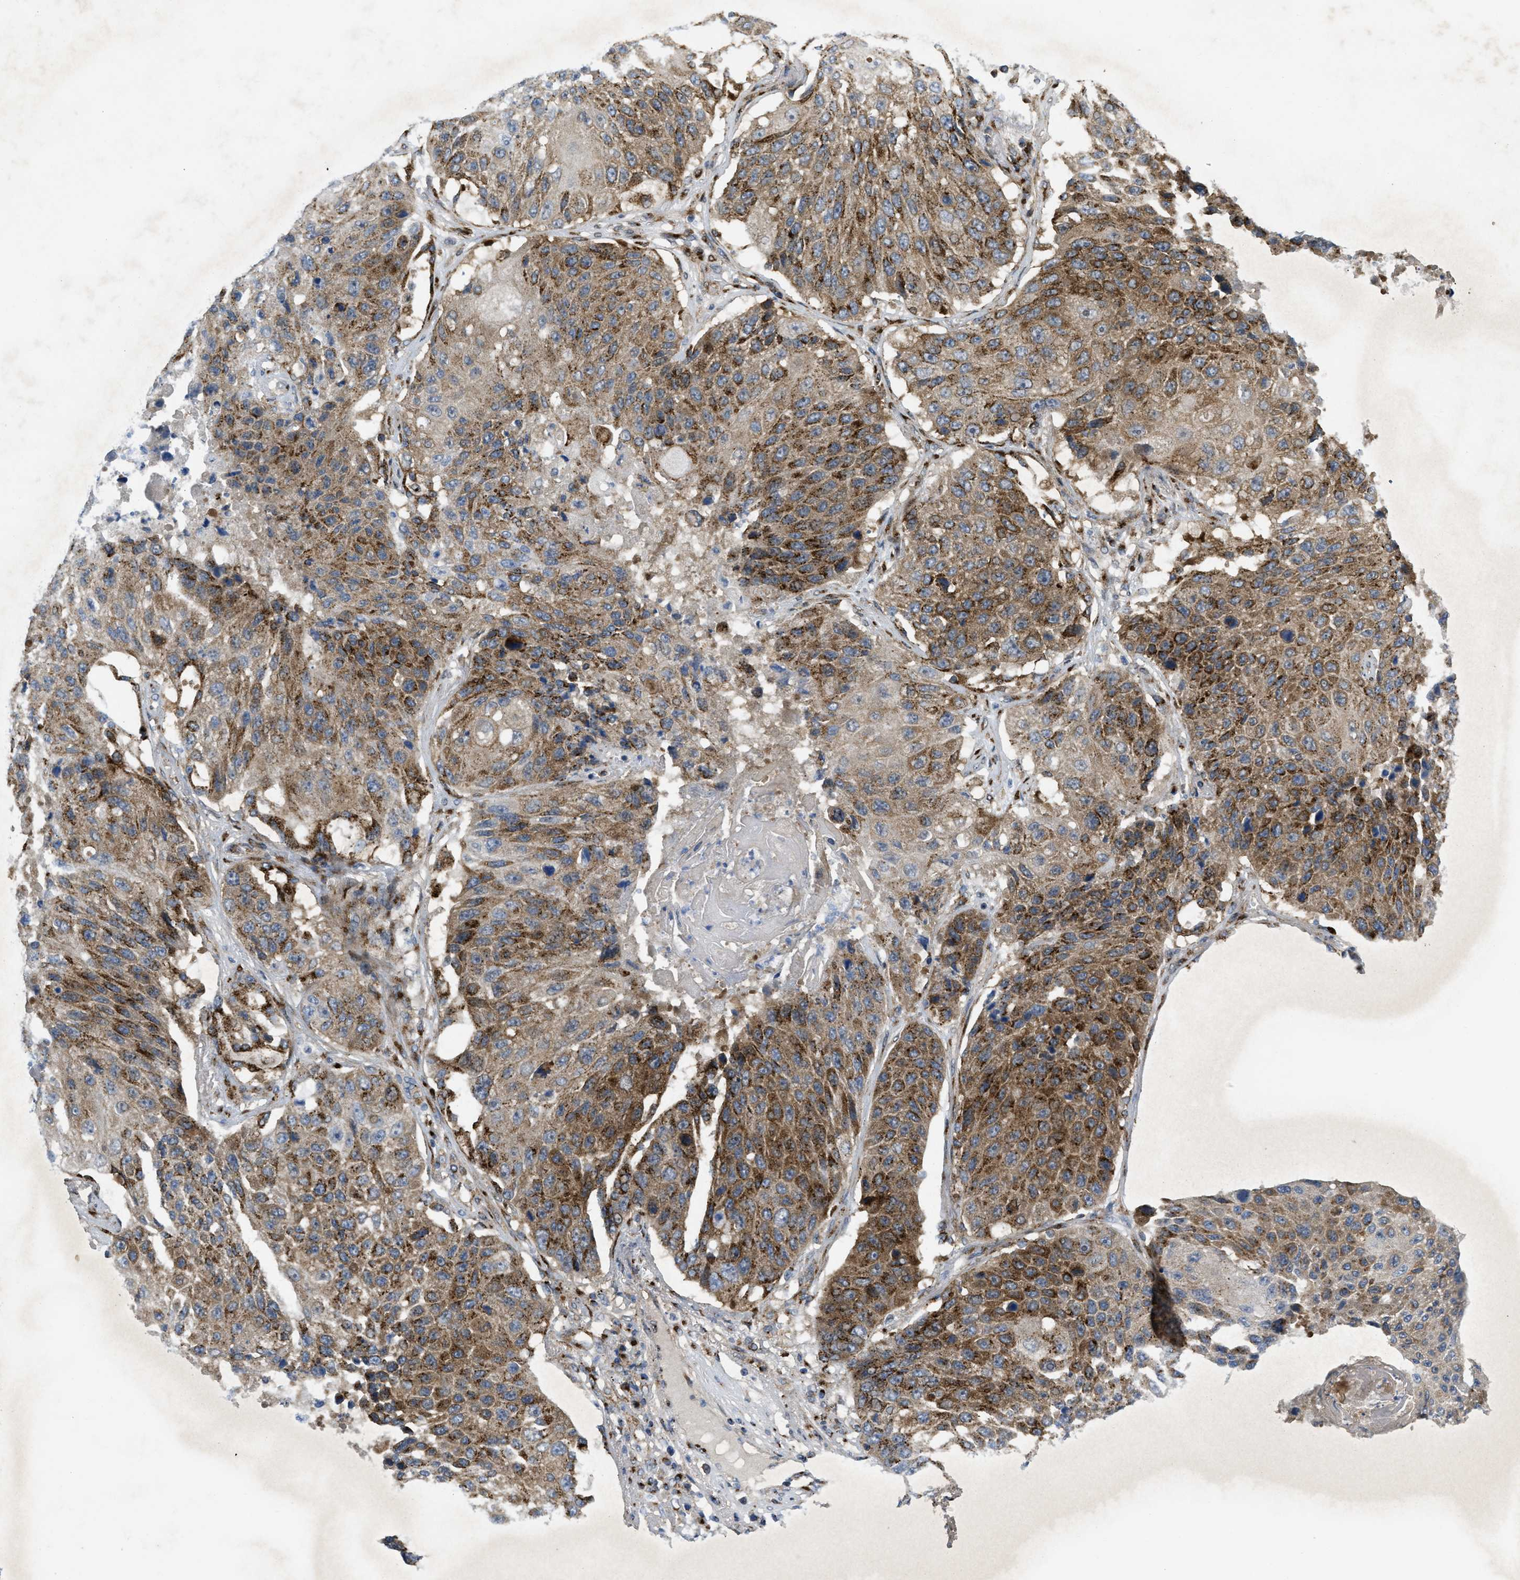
{"staining": {"intensity": "moderate", "quantity": ">75%", "location": "cytoplasmic/membranous"}, "tissue": "lung cancer", "cell_type": "Tumor cells", "image_type": "cancer", "snomed": [{"axis": "morphology", "description": "Squamous cell carcinoma, NOS"}, {"axis": "topography", "description": "Lung"}], "caption": "A brown stain highlights moderate cytoplasmic/membranous positivity of a protein in lung squamous cell carcinoma tumor cells.", "gene": "ZNF70", "patient": {"sex": "male", "age": 61}}